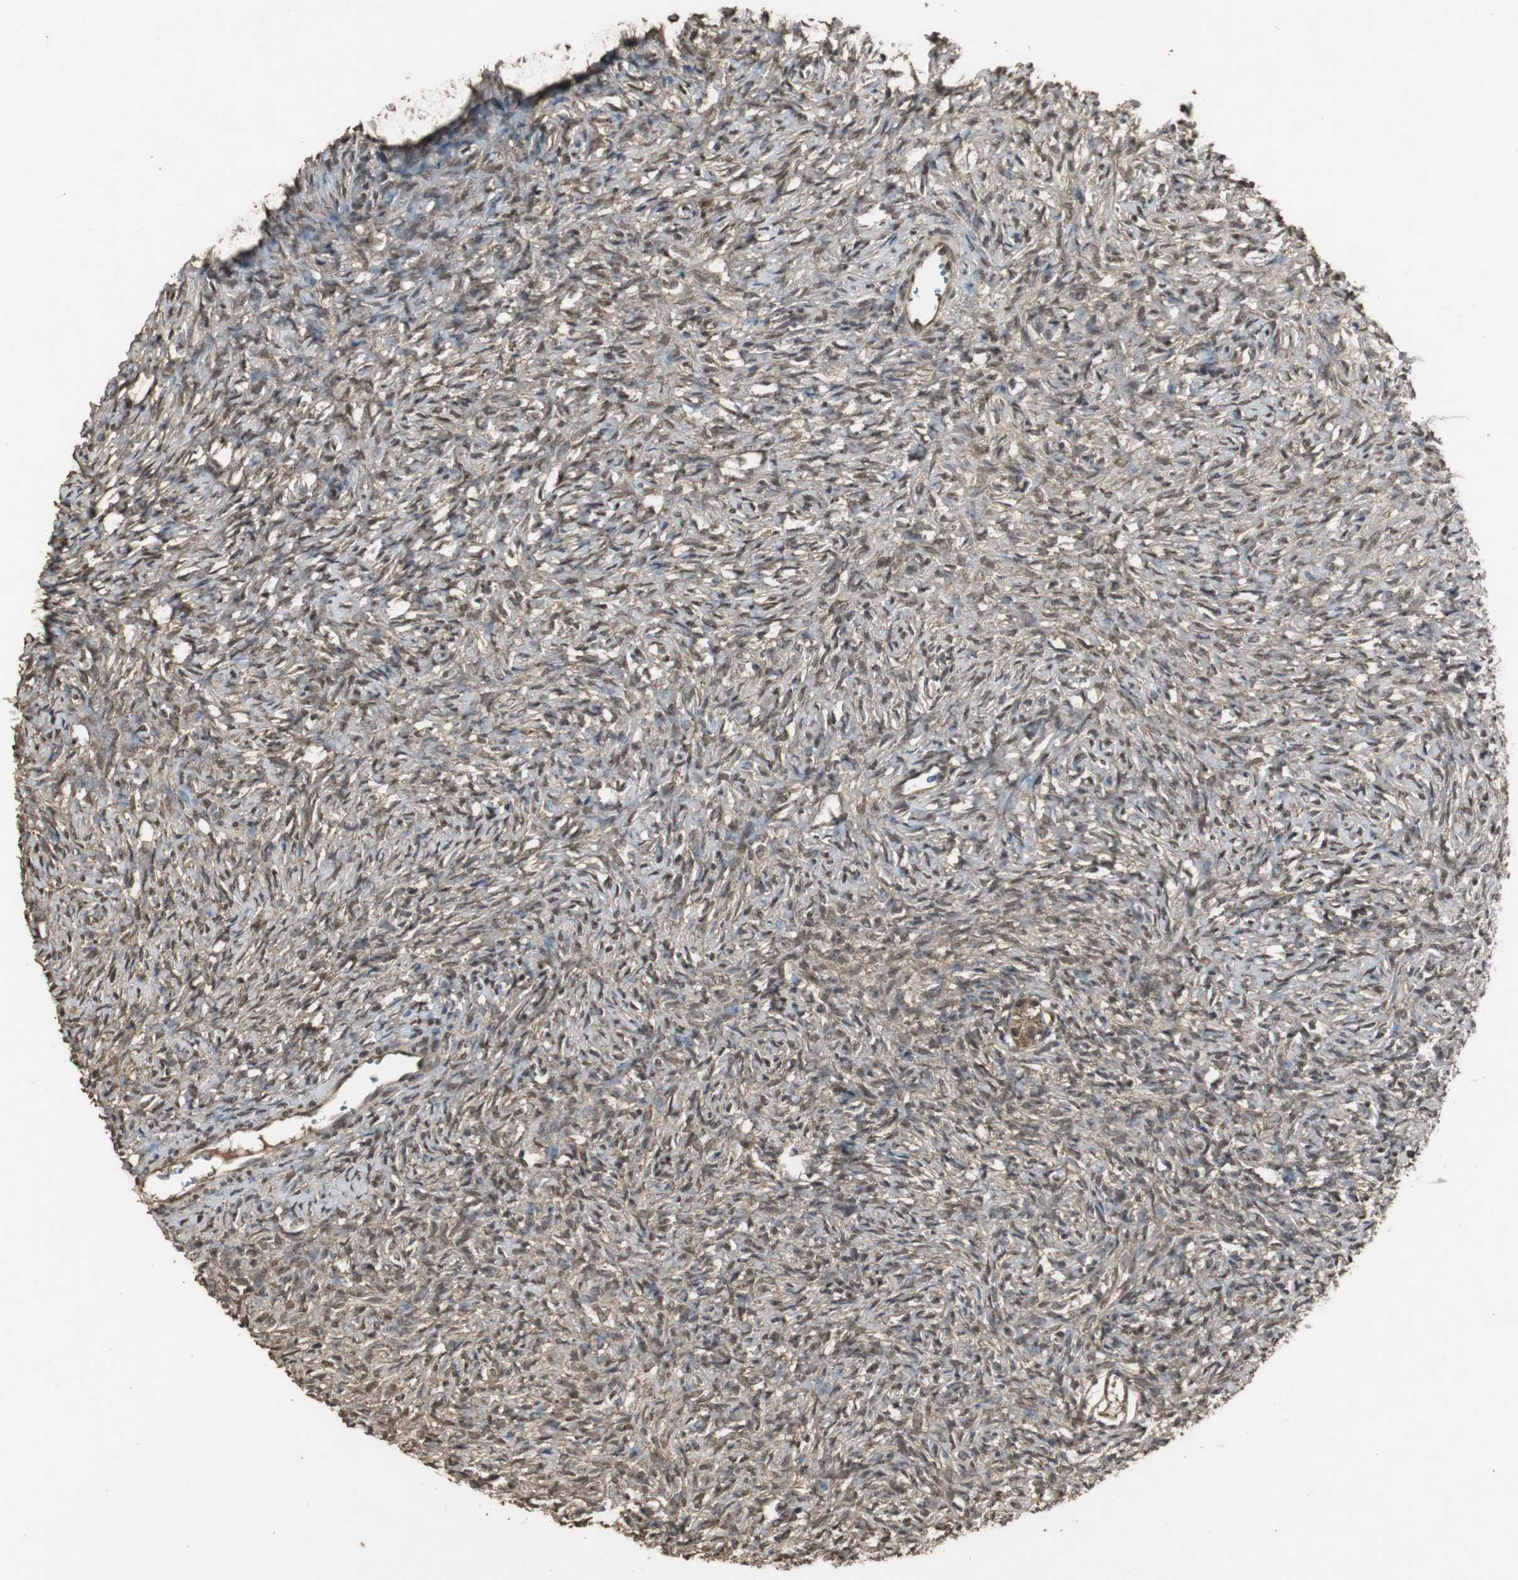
{"staining": {"intensity": "moderate", "quantity": ">75%", "location": "cytoplasmic/membranous,nuclear"}, "tissue": "ovary", "cell_type": "Ovarian stroma cells", "image_type": "normal", "snomed": [{"axis": "morphology", "description": "Normal tissue, NOS"}, {"axis": "topography", "description": "Ovary"}], "caption": "Moderate cytoplasmic/membranous,nuclear expression for a protein is seen in approximately >75% of ovarian stroma cells of benign ovary using immunohistochemistry (IHC).", "gene": "EMX1", "patient": {"sex": "female", "age": 35}}